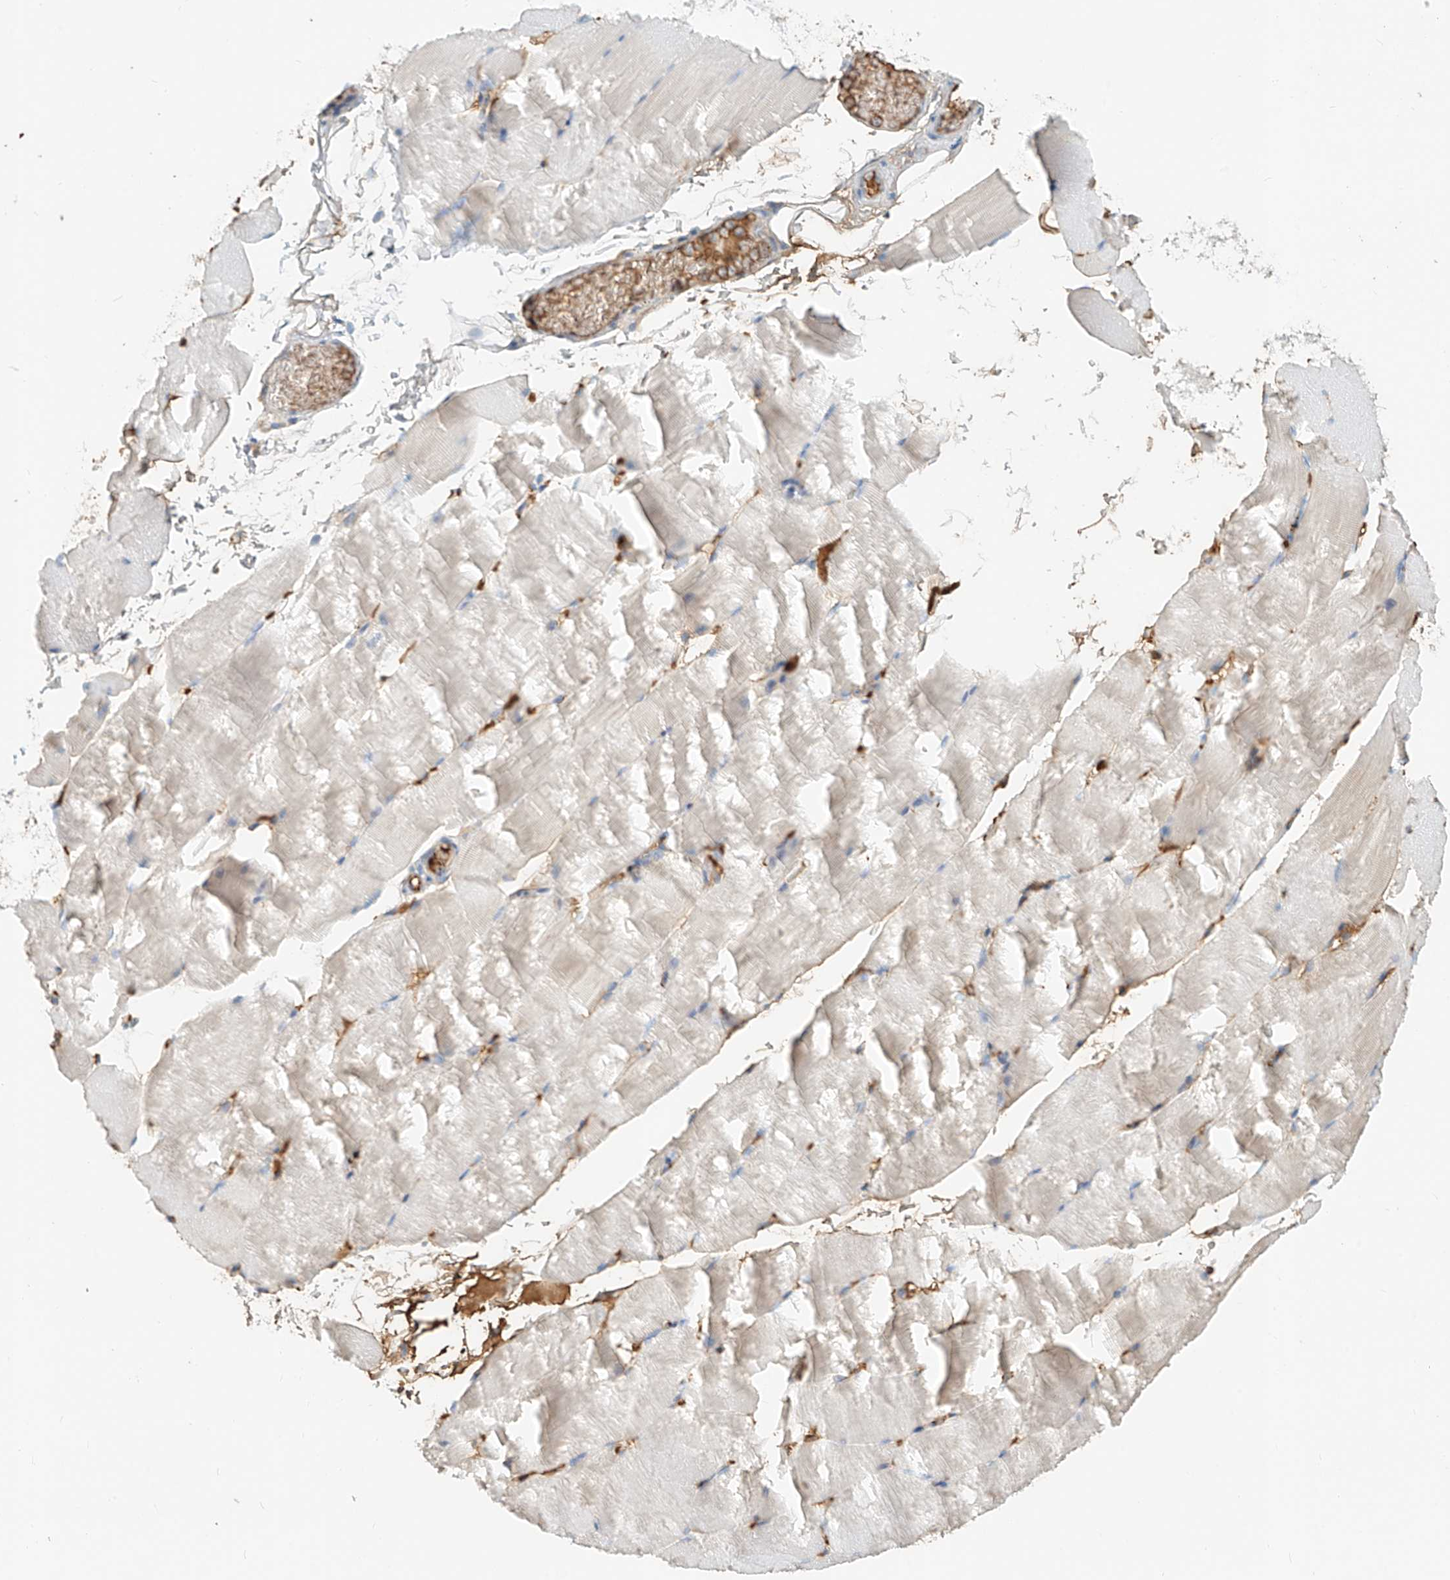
{"staining": {"intensity": "negative", "quantity": "none", "location": "none"}, "tissue": "skeletal muscle", "cell_type": "Myocytes", "image_type": "normal", "snomed": [{"axis": "morphology", "description": "Normal tissue, NOS"}, {"axis": "topography", "description": "Skeletal muscle"}, {"axis": "topography", "description": "Parathyroid gland"}], "caption": "IHC histopathology image of unremarkable skeletal muscle: human skeletal muscle stained with DAB exhibits no significant protein positivity in myocytes.", "gene": "ZFP30", "patient": {"sex": "female", "age": 37}}